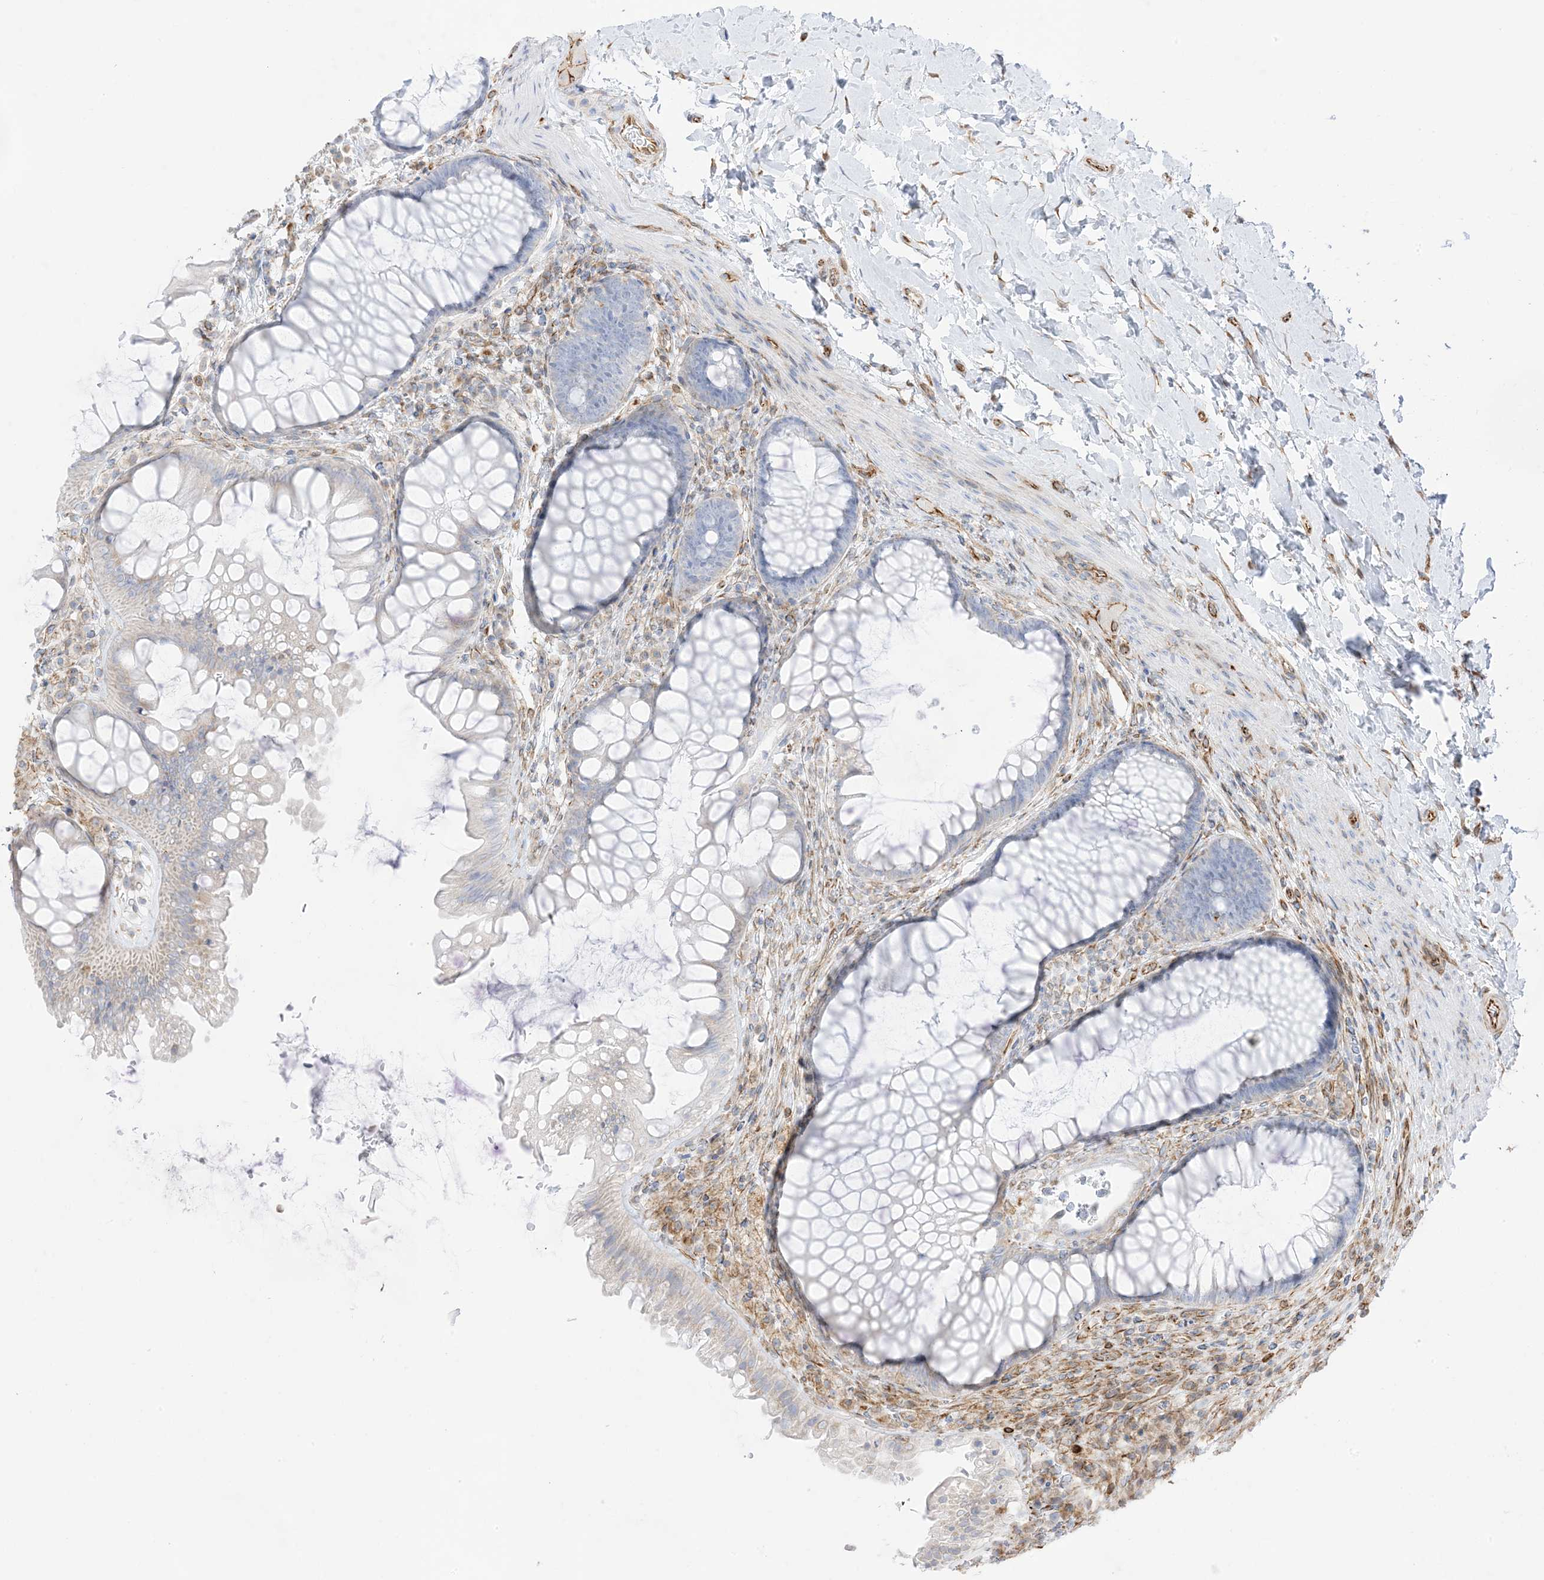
{"staining": {"intensity": "strong", "quantity": "25%-75%", "location": "cytoplasmic/membranous"}, "tissue": "colon", "cell_type": "Endothelial cells", "image_type": "normal", "snomed": [{"axis": "morphology", "description": "Normal tissue, NOS"}, {"axis": "topography", "description": "Colon"}], "caption": "Protein expression by immunohistochemistry (IHC) displays strong cytoplasmic/membranous expression in about 25%-75% of endothelial cells in benign colon.", "gene": "PID1", "patient": {"sex": "female", "age": 62}}